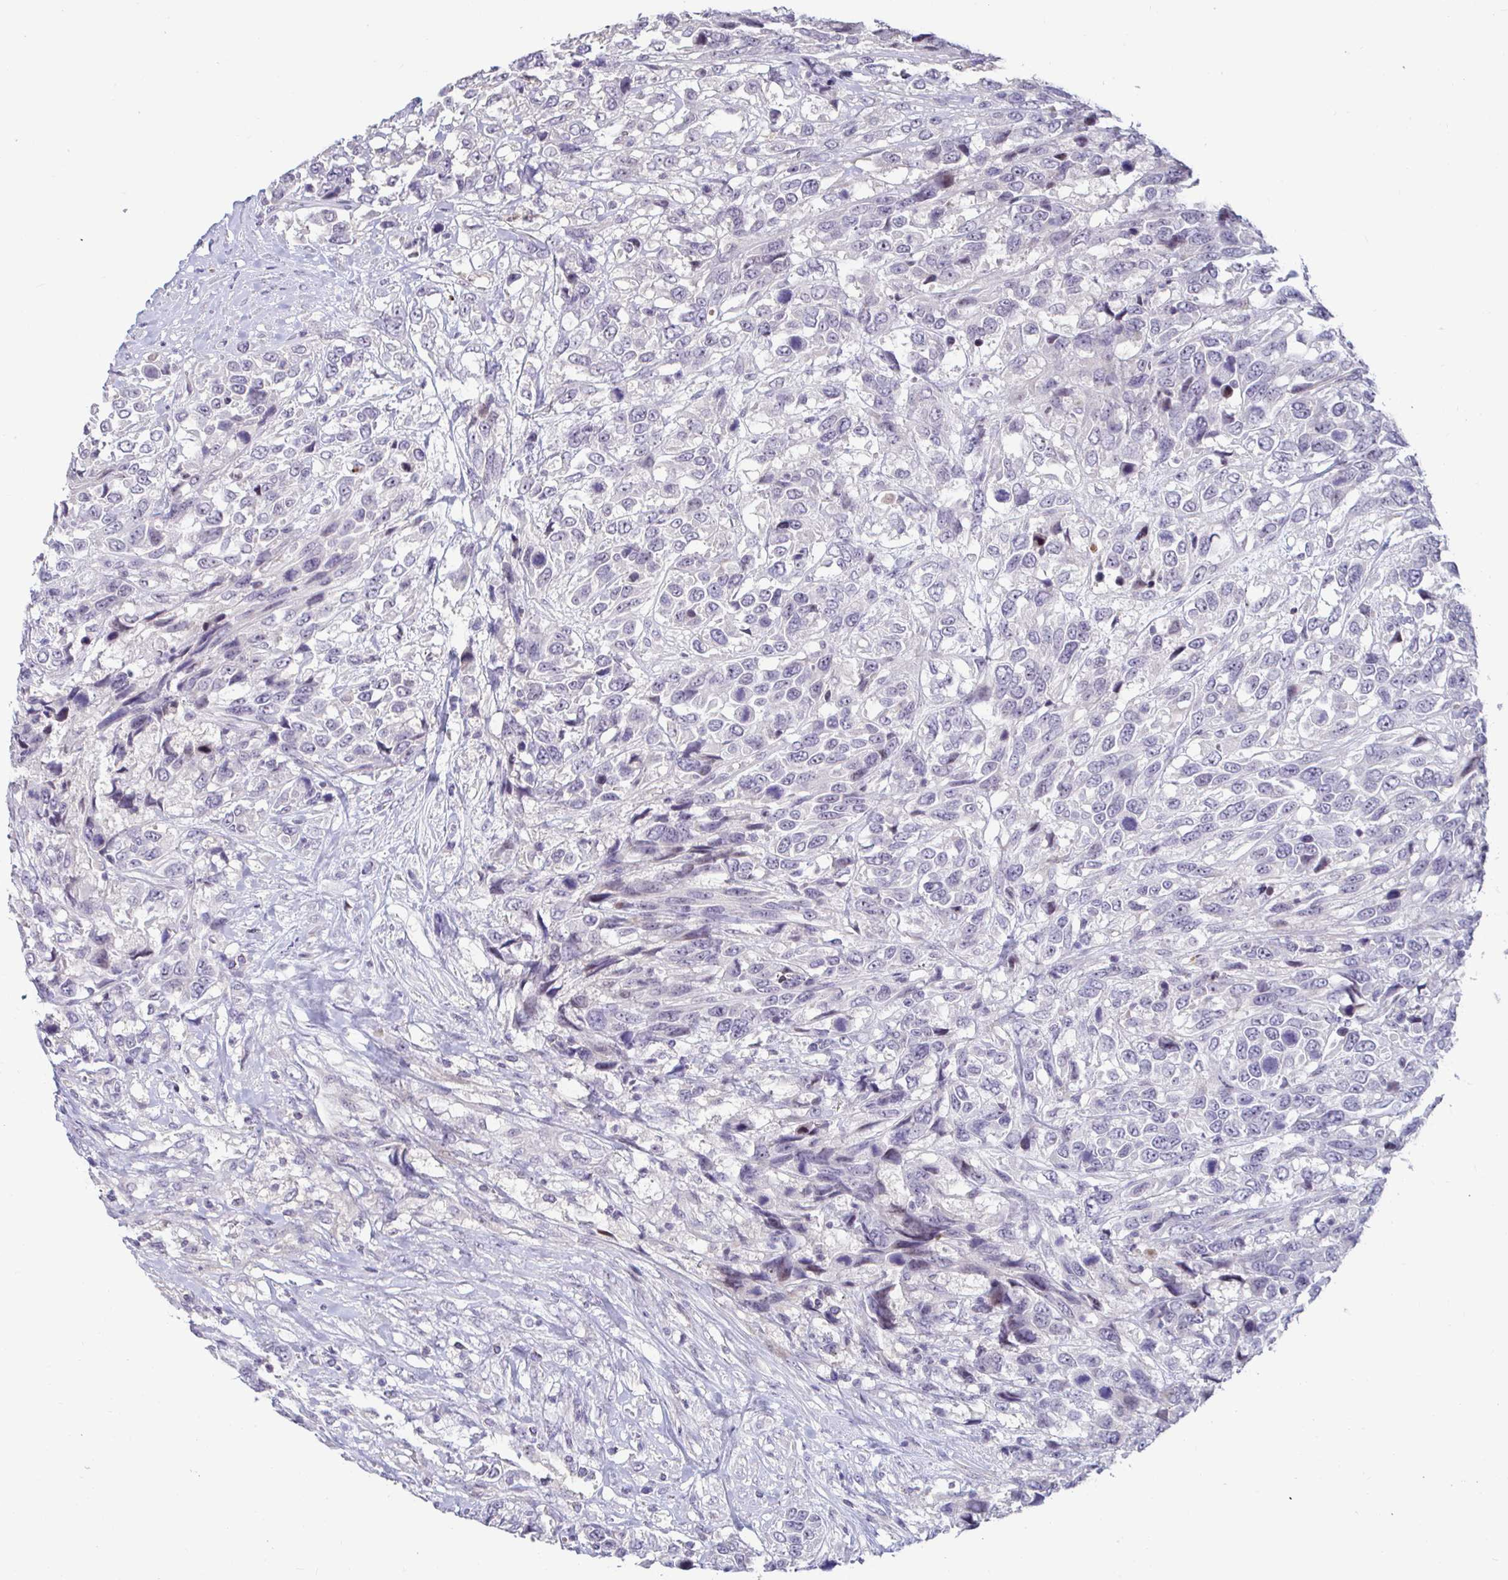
{"staining": {"intensity": "negative", "quantity": "none", "location": "none"}, "tissue": "urothelial cancer", "cell_type": "Tumor cells", "image_type": "cancer", "snomed": [{"axis": "morphology", "description": "Urothelial carcinoma, High grade"}, {"axis": "topography", "description": "Urinary bladder"}], "caption": "Protein analysis of urothelial cancer exhibits no significant positivity in tumor cells. (Stains: DAB (3,3'-diaminobenzidine) immunohistochemistry (IHC) with hematoxylin counter stain, Microscopy: brightfield microscopy at high magnification).", "gene": "GSTM1", "patient": {"sex": "female", "age": 70}}